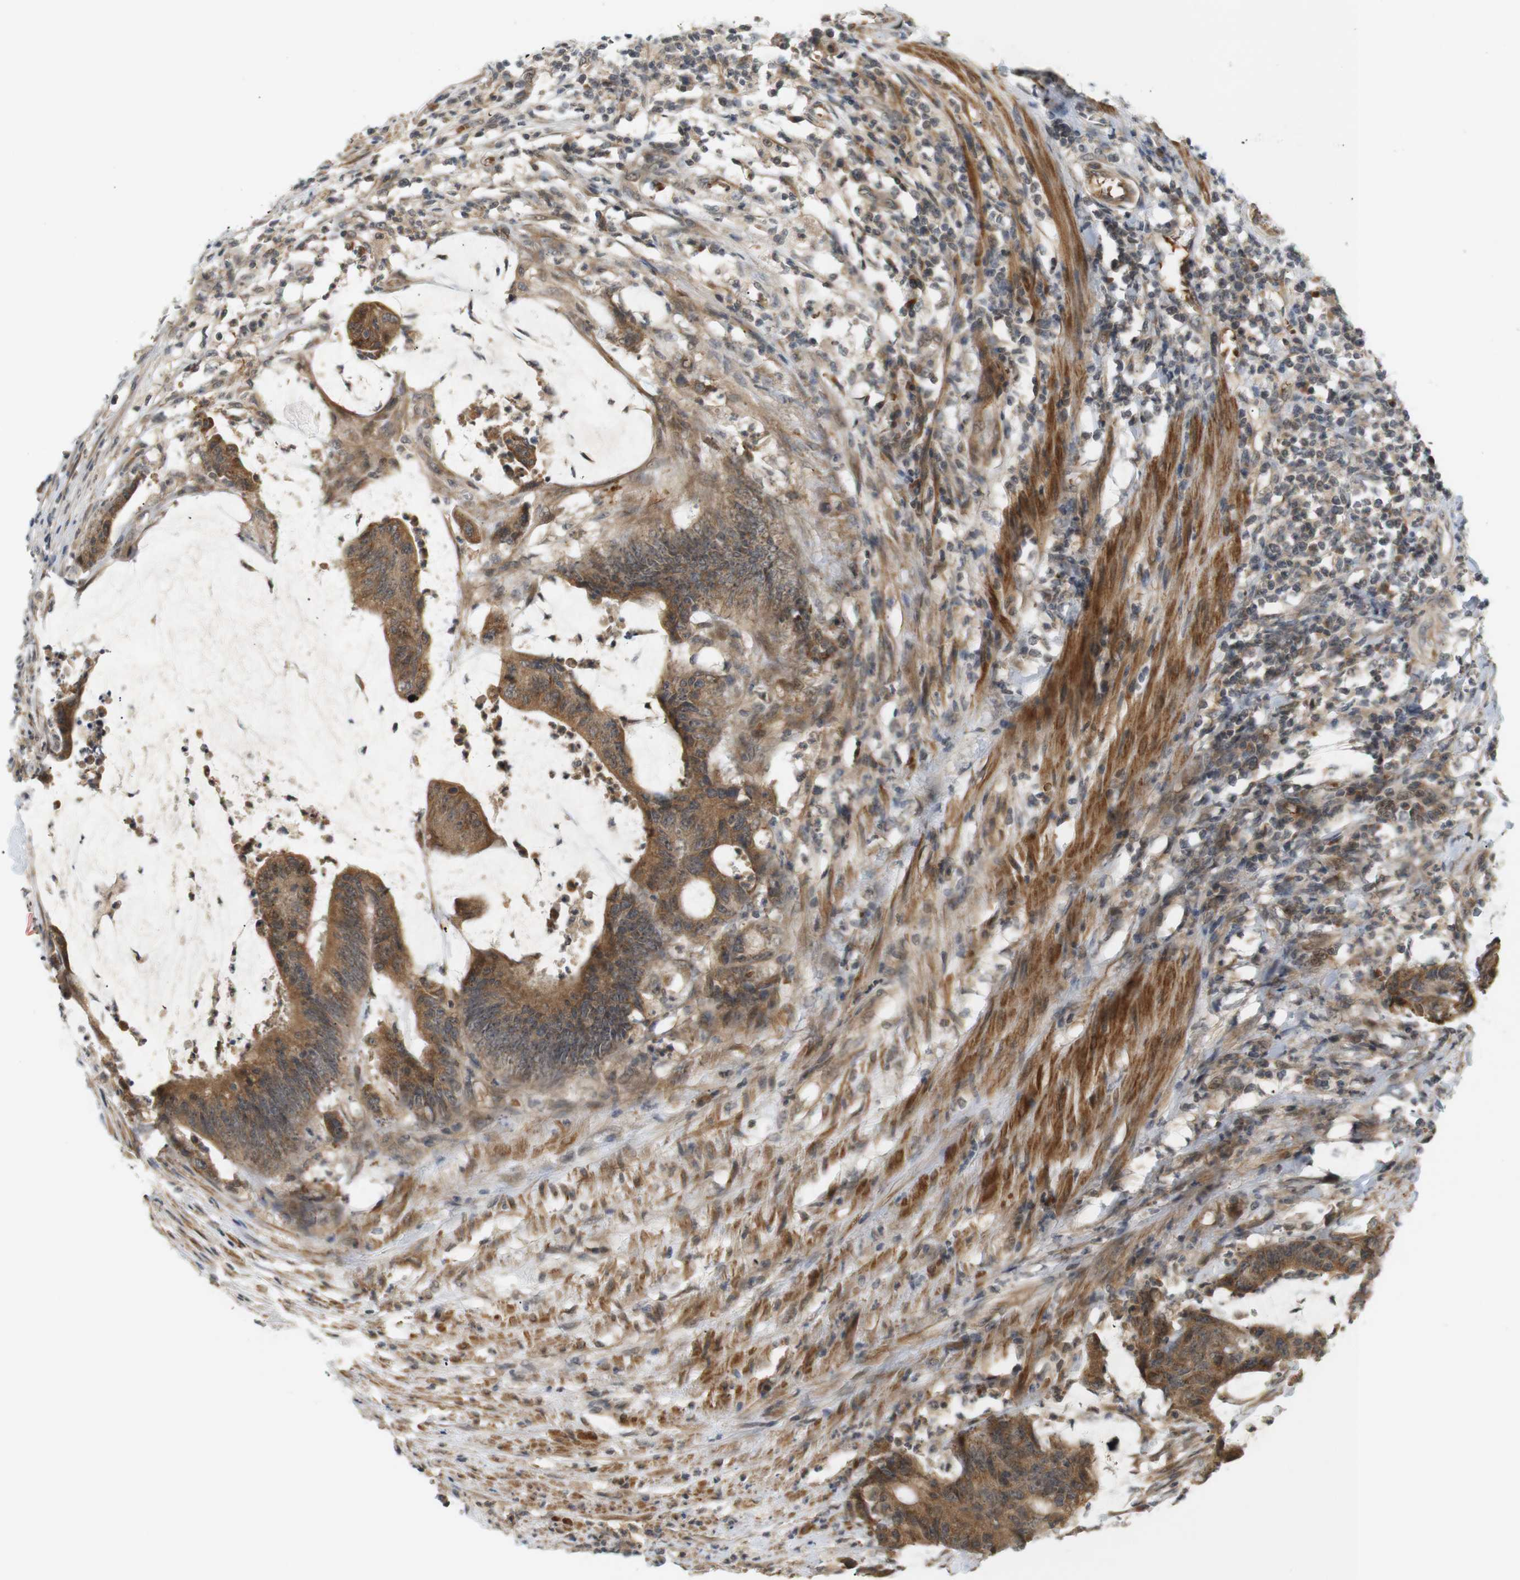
{"staining": {"intensity": "moderate", "quantity": ">75%", "location": "cytoplasmic/membranous"}, "tissue": "colorectal cancer", "cell_type": "Tumor cells", "image_type": "cancer", "snomed": [{"axis": "morphology", "description": "Adenocarcinoma, NOS"}, {"axis": "topography", "description": "Rectum"}], "caption": "Protein staining by immunohistochemistry shows moderate cytoplasmic/membranous positivity in approximately >75% of tumor cells in colorectal cancer.", "gene": "SOCS6", "patient": {"sex": "female", "age": 66}}